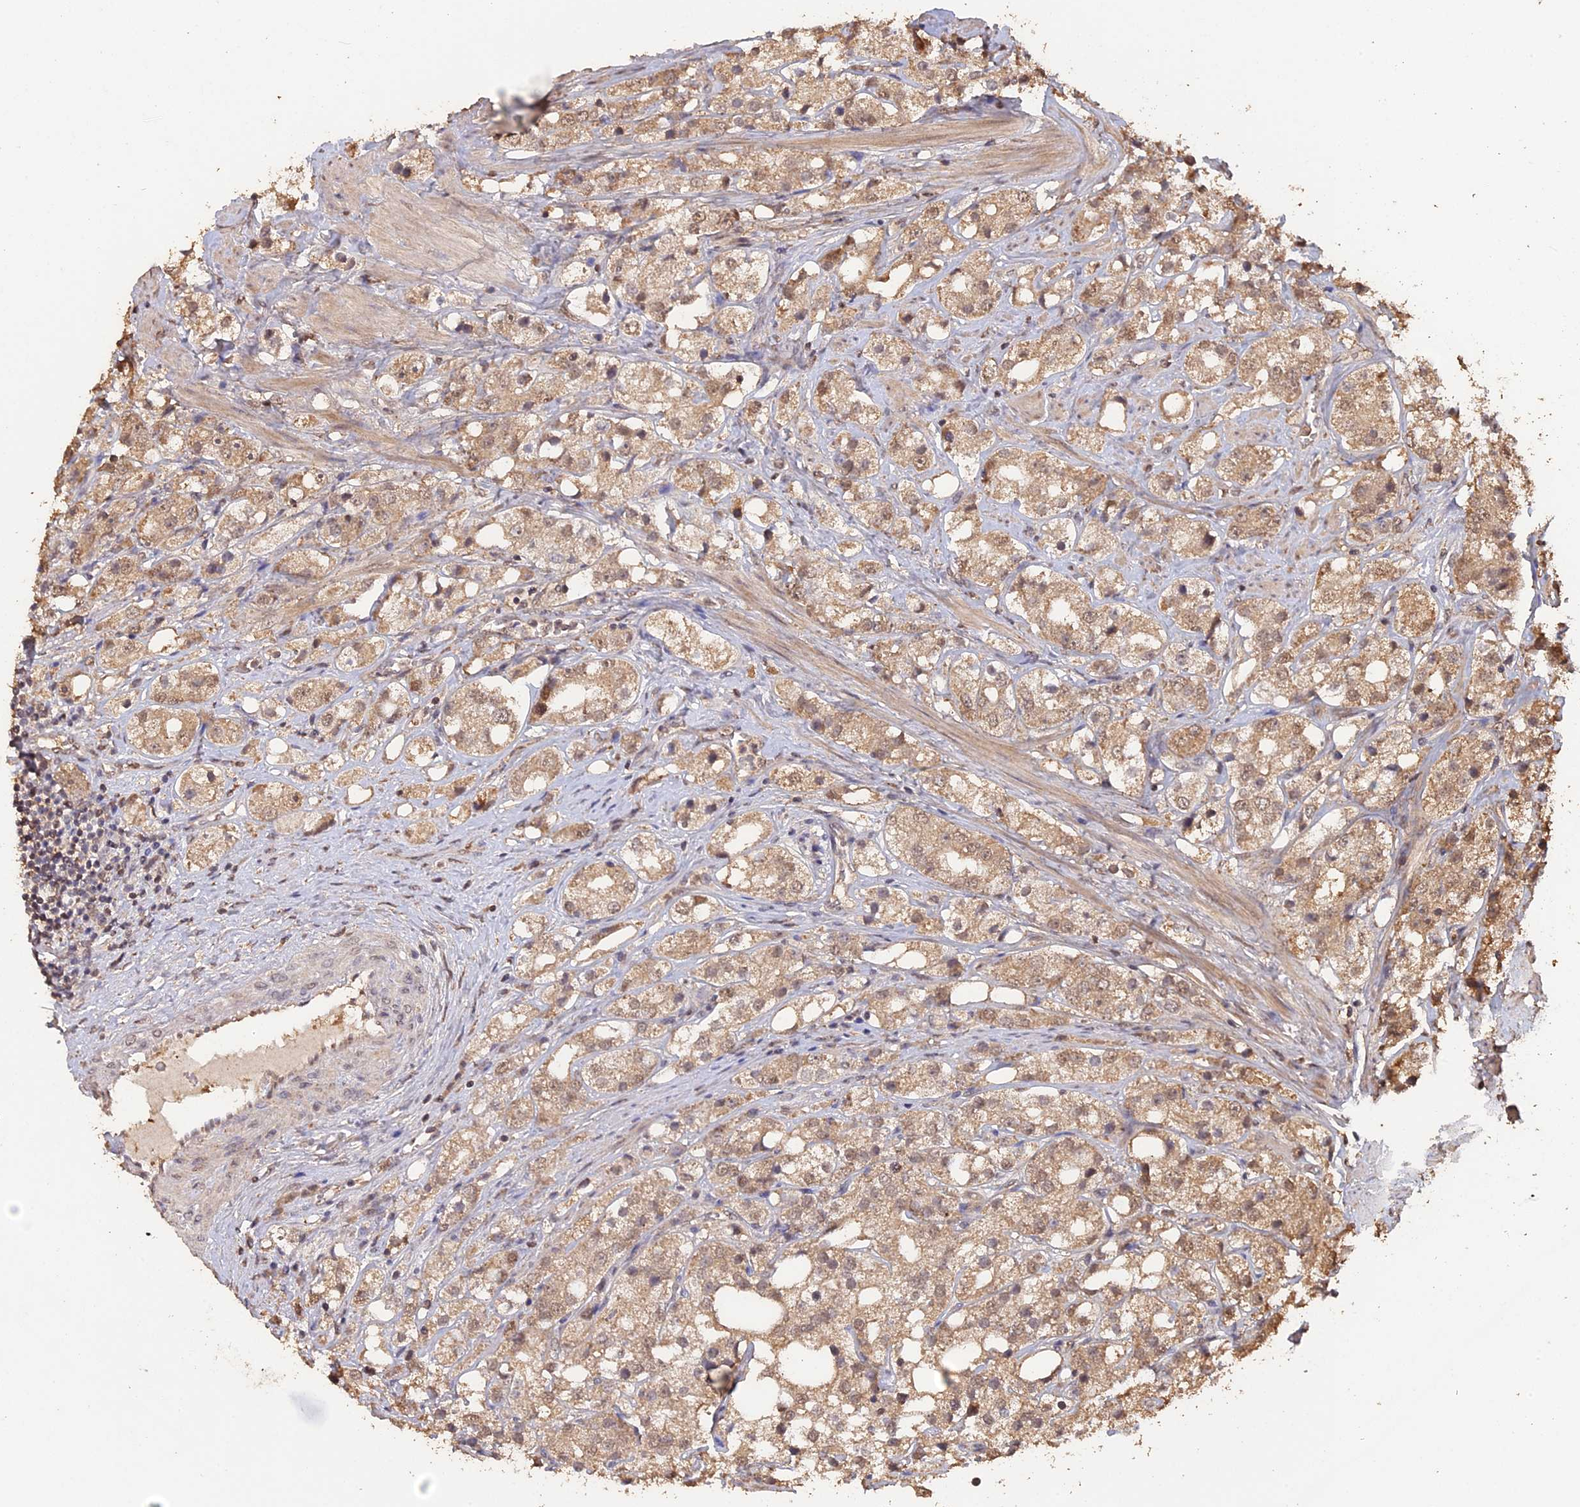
{"staining": {"intensity": "moderate", "quantity": ">75%", "location": "cytoplasmic/membranous,nuclear"}, "tissue": "prostate cancer", "cell_type": "Tumor cells", "image_type": "cancer", "snomed": [{"axis": "morphology", "description": "Adenocarcinoma, NOS"}, {"axis": "topography", "description": "Prostate"}], "caption": "A brown stain highlights moderate cytoplasmic/membranous and nuclear expression of a protein in prostate cancer tumor cells.", "gene": "PSMC6", "patient": {"sex": "male", "age": 79}}